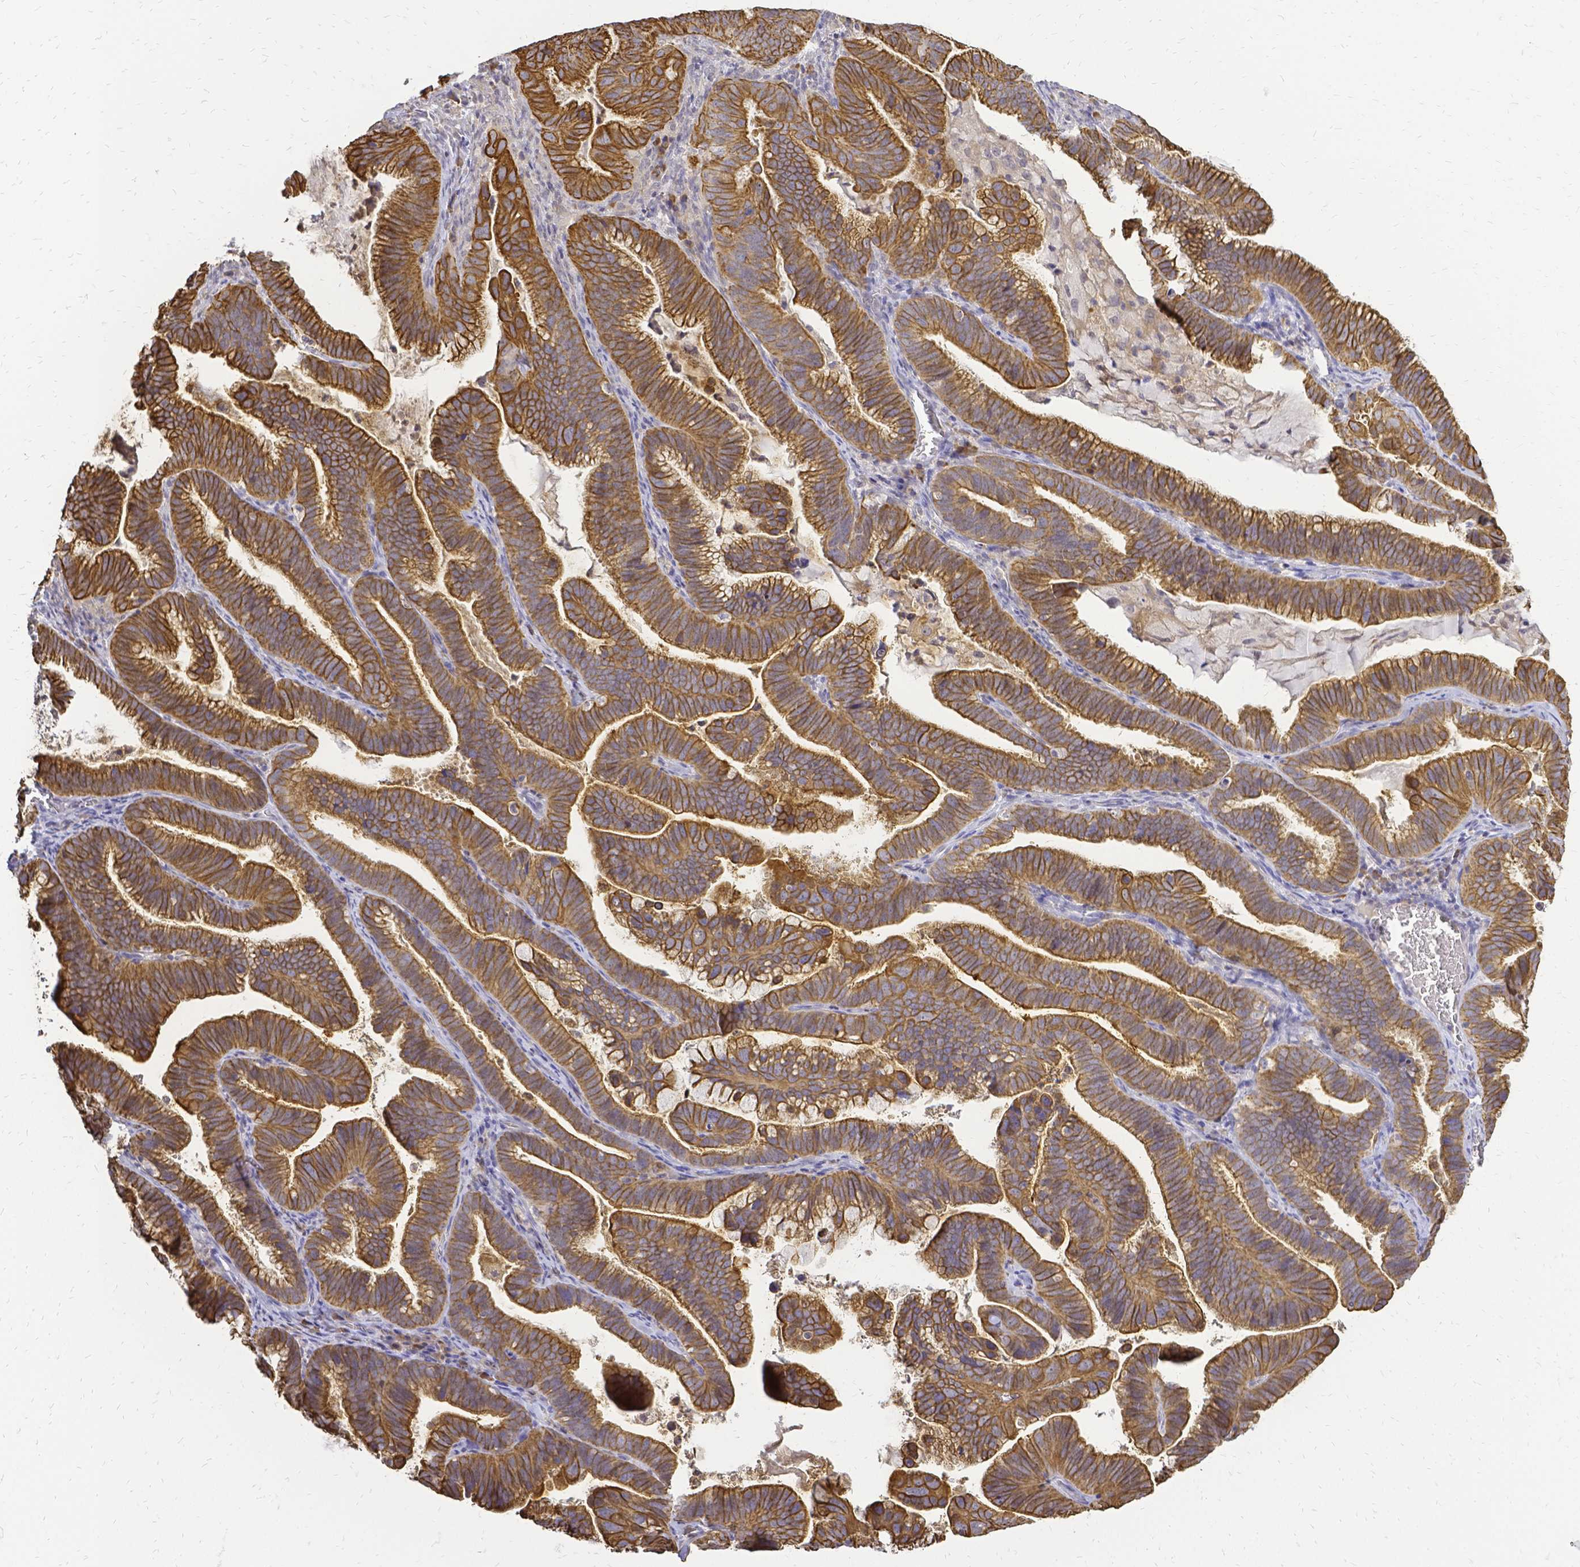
{"staining": {"intensity": "moderate", "quantity": ">75%", "location": "cytoplasmic/membranous"}, "tissue": "cervical cancer", "cell_type": "Tumor cells", "image_type": "cancer", "snomed": [{"axis": "morphology", "description": "Adenocarcinoma, NOS"}, {"axis": "topography", "description": "Cervix"}], "caption": "Cervical cancer (adenocarcinoma) stained for a protein (brown) reveals moderate cytoplasmic/membranous positive positivity in about >75% of tumor cells.", "gene": "CIB1", "patient": {"sex": "female", "age": 61}}